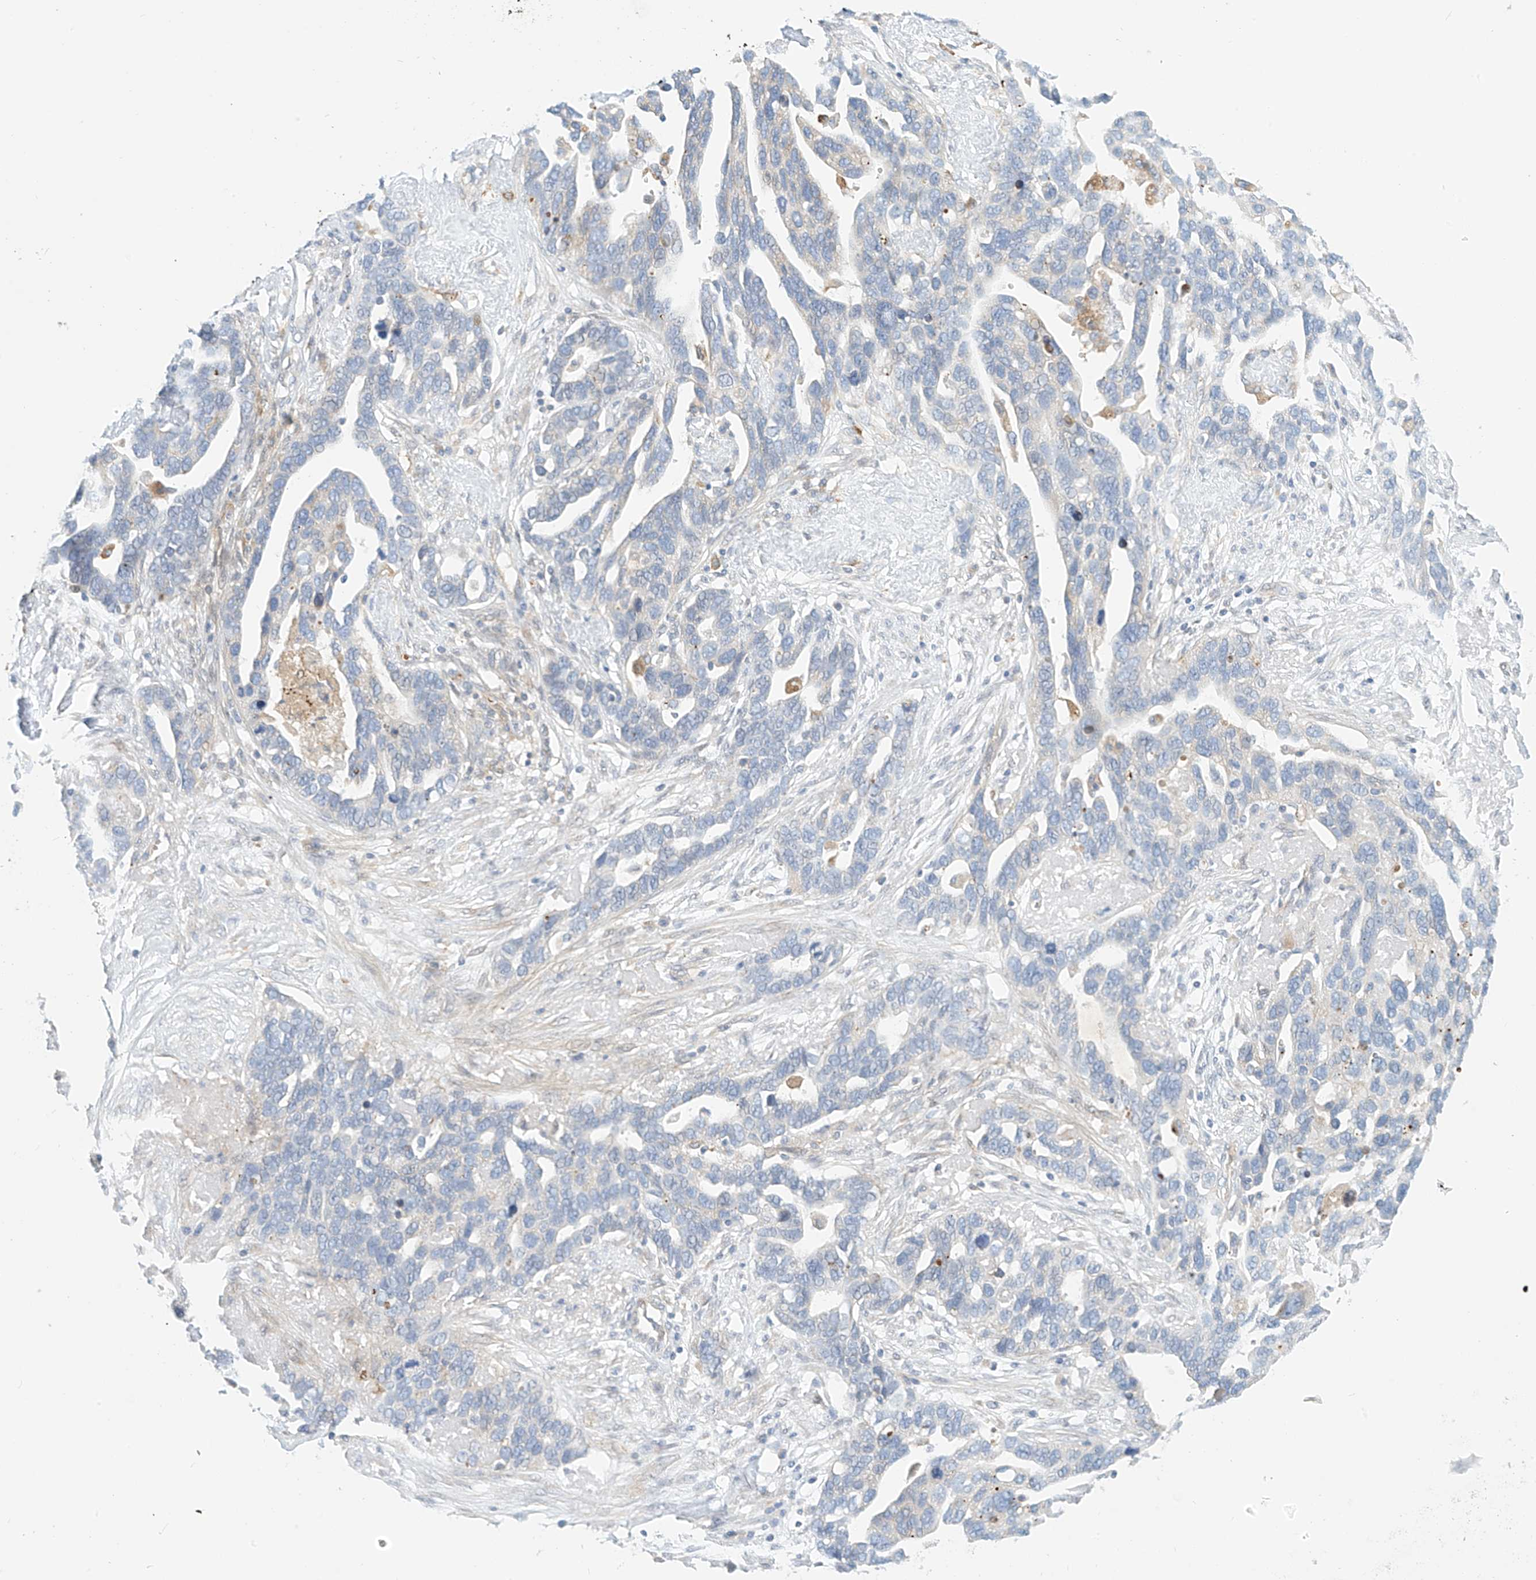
{"staining": {"intensity": "negative", "quantity": "none", "location": "none"}, "tissue": "ovarian cancer", "cell_type": "Tumor cells", "image_type": "cancer", "snomed": [{"axis": "morphology", "description": "Cystadenocarcinoma, serous, NOS"}, {"axis": "topography", "description": "Ovary"}], "caption": "An IHC micrograph of ovarian cancer is shown. There is no staining in tumor cells of ovarian cancer. (Immunohistochemistry (ihc), brightfield microscopy, high magnification).", "gene": "PCYOX1", "patient": {"sex": "female", "age": 54}}